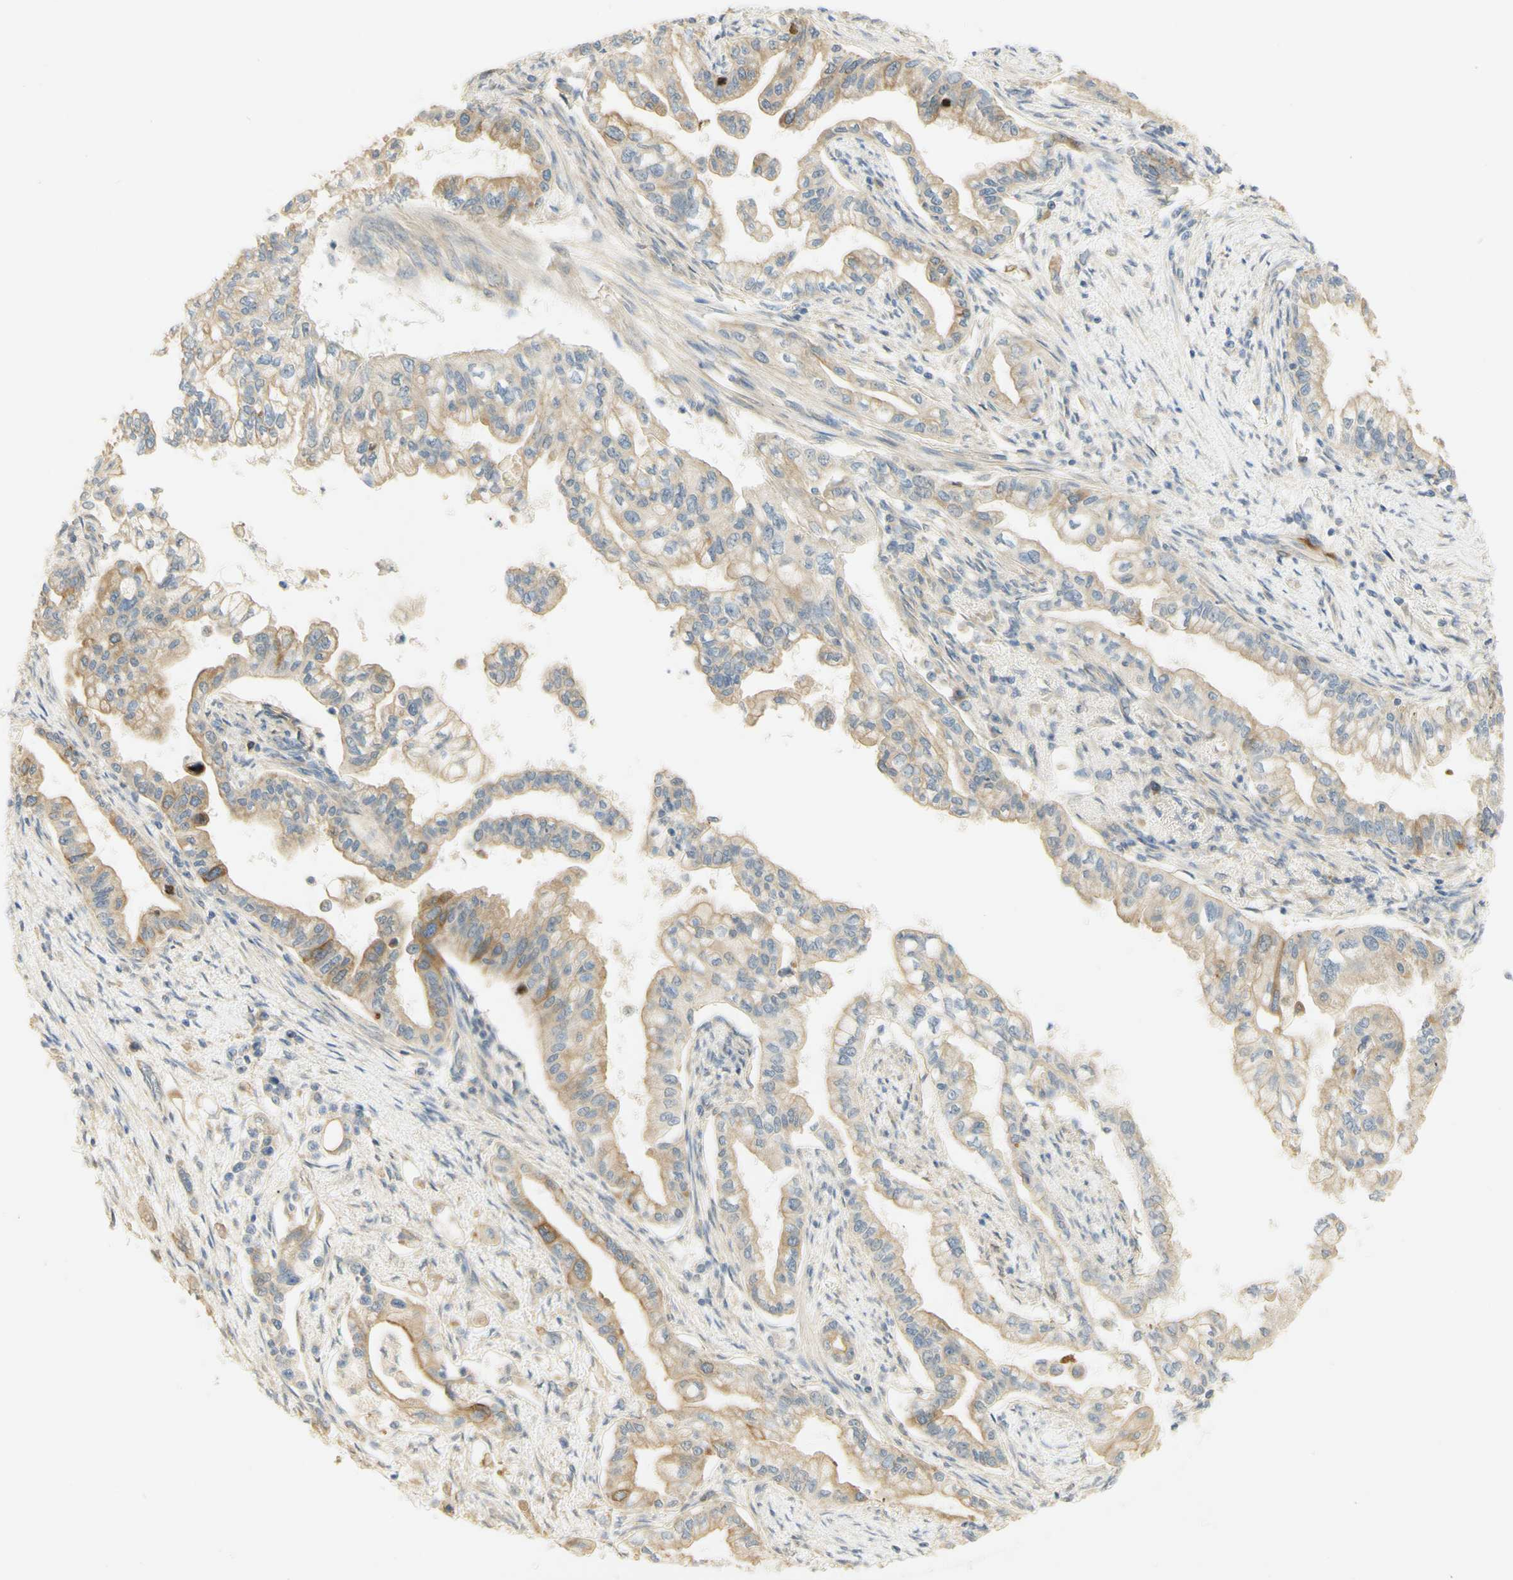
{"staining": {"intensity": "moderate", "quantity": ">75%", "location": "cytoplasmic/membranous"}, "tissue": "pancreatic cancer", "cell_type": "Tumor cells", "image_type": "cancer", "snomed": [{"axis": "morphology", "description": "Normal tissue, NOS"}, {"axis": "topography", "description": "Pancreas"}], "caption": "Immunohistochemical staining of pancreatic cancer exhibits medium levels of moderate cytoplasmic/membranous staining in approximately >75% of tumor cells.", "gene": "KIF11", "patient": {"sex": "male", "age": 42}}